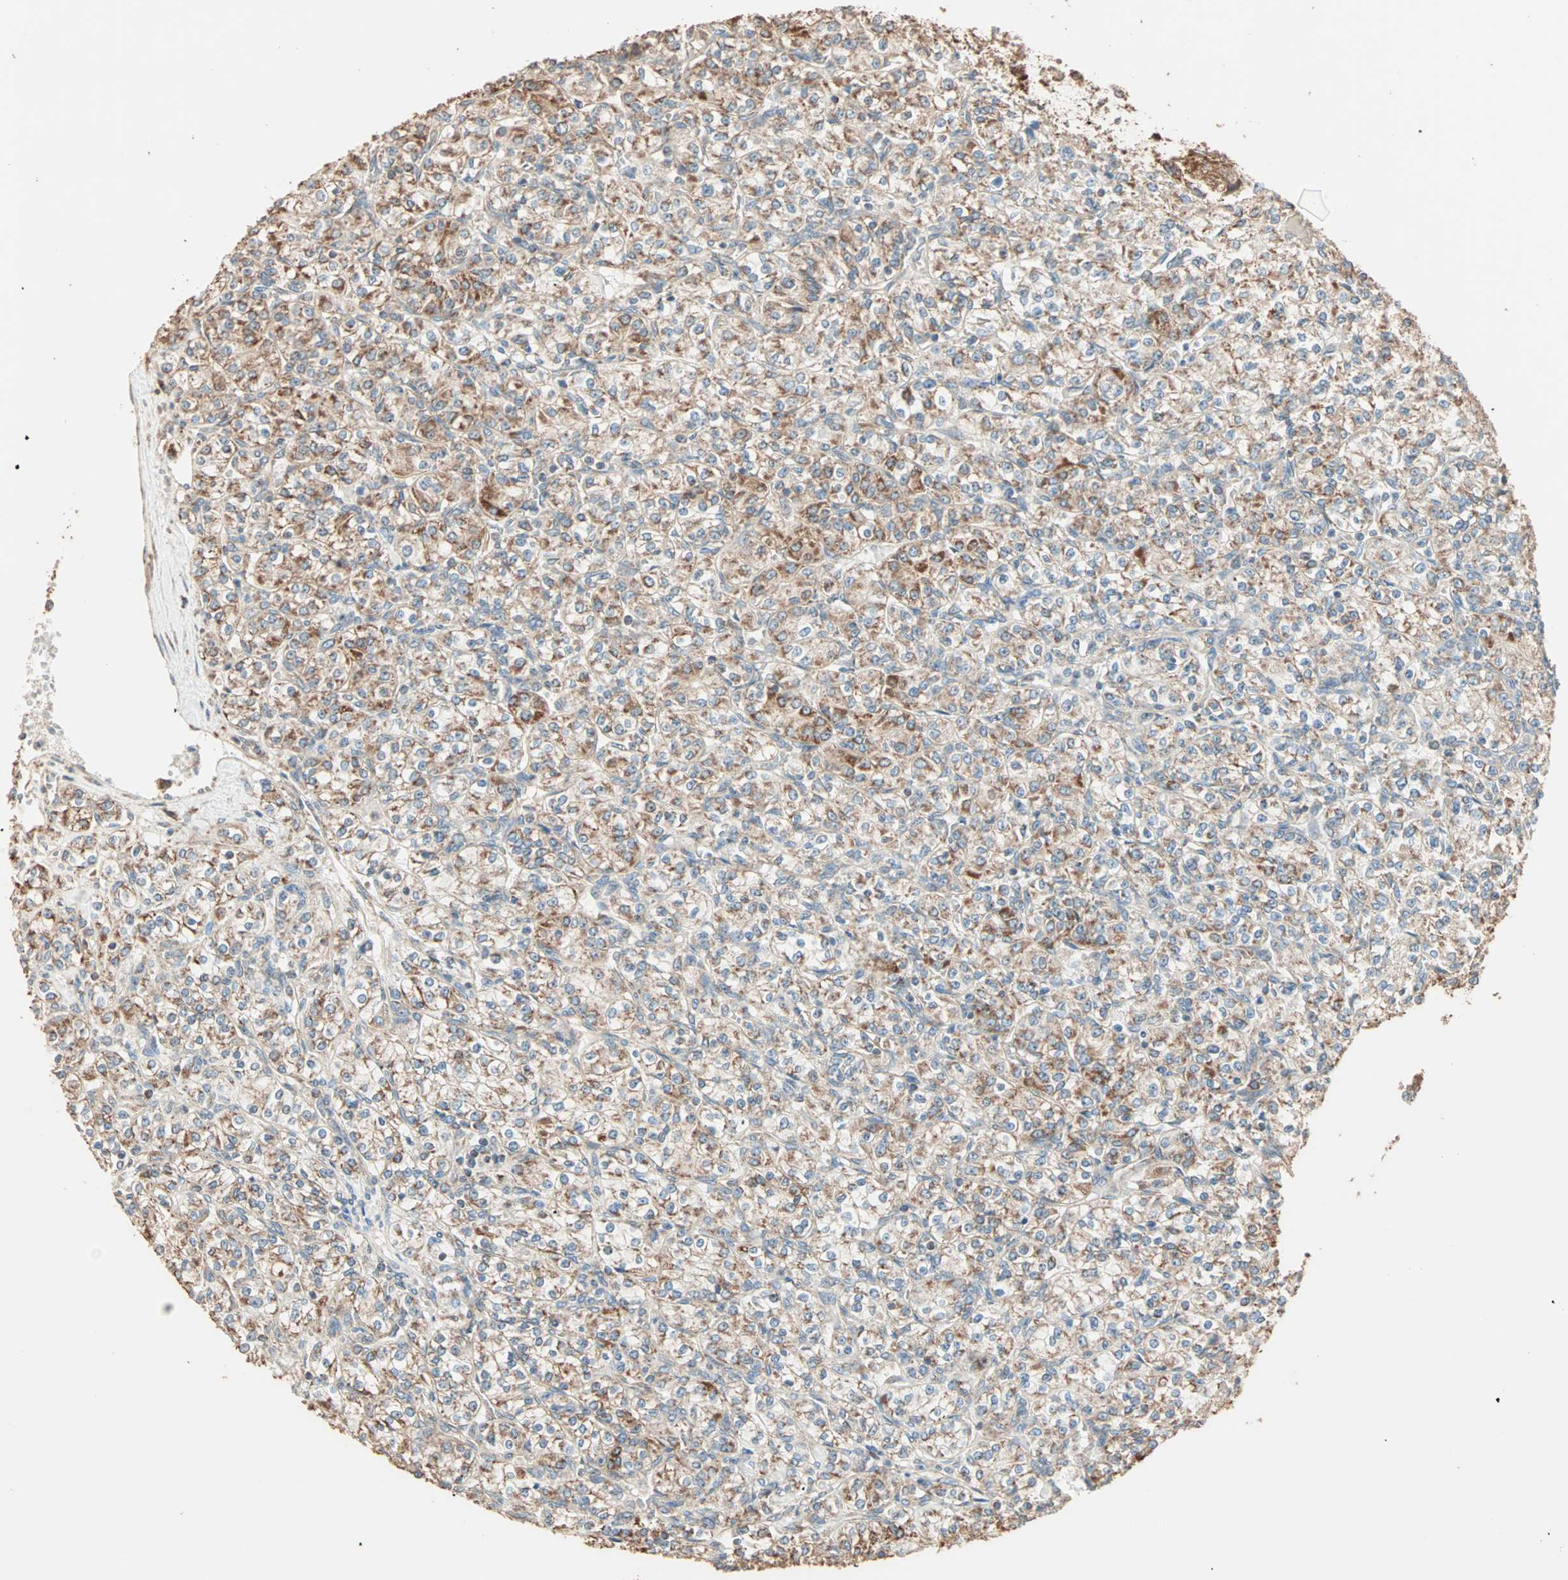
{"staining": {"intensity": "moderate", "quantity": ">75%", "location": "cytoplasmic/membranous"}, "tissue": "renal cancer", "cell_type": "Tumor cells", "image_type": "cancer", "snomed": [{"axis": "morphology", "description": "Adenocarcinoma, NOS"}, {"axis": "topography", "description": "Kidney"}], "caption": "DAB immunohistochemical staining of human renal cancer (adenocarcinoma) shows moderate cytoplasmic/membranous protein expression in about >75% of tumor cells. The staining was performed using DAB (3,3'-diaminobenzidine), with brown indicating positive protein expression. Nuclei are stained blue with hematoxylin.", "gene": "EIF4G2", "patient": {"sex": "male", "age": 77}}